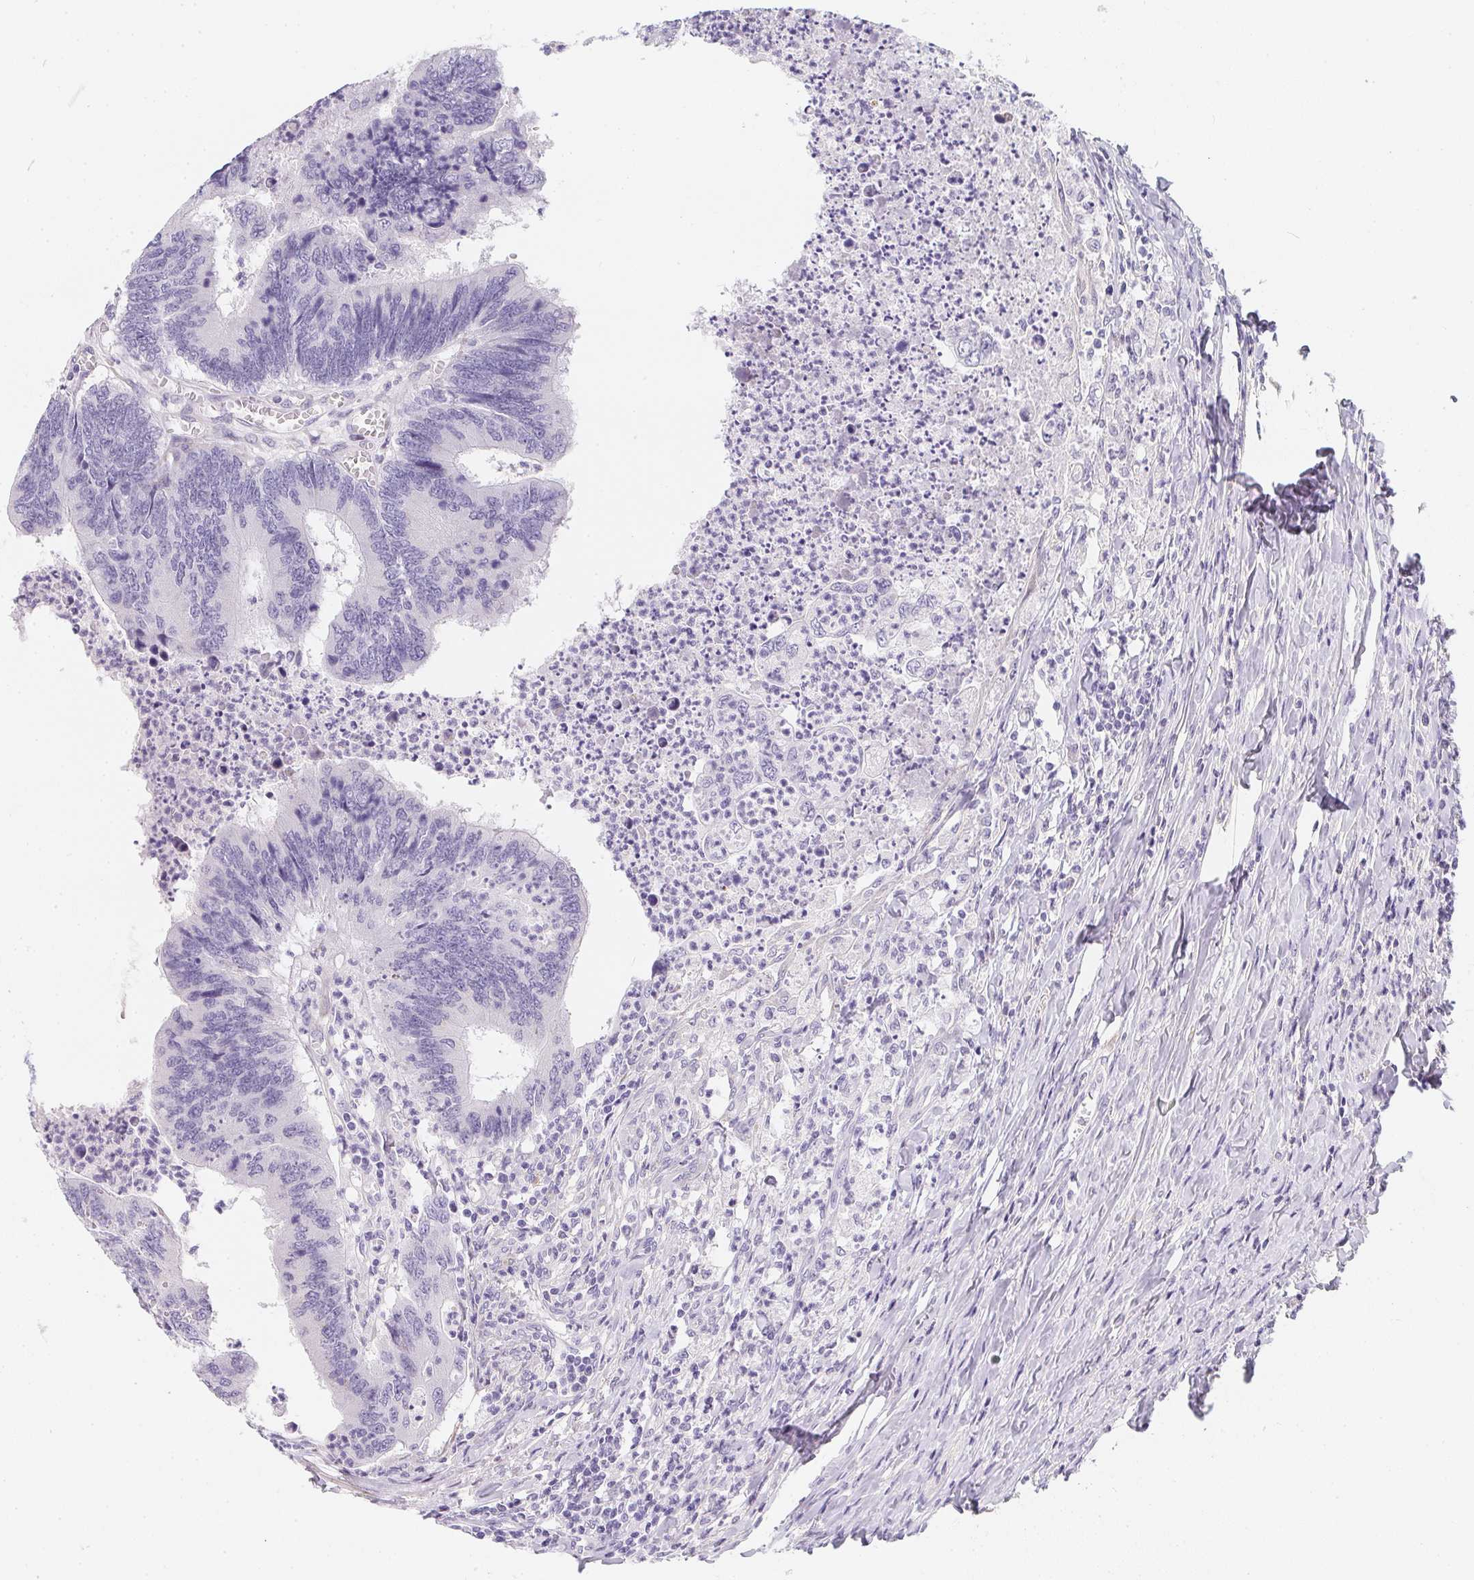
{"staining": {"intensity": "negative", "quantity": "none", "location": "none"}, "tissue": "colorectal cancer", "cell_type": "Tumor cells", "image_type": "cancer", "snomed": [{"axis": "morphology", "description": "Adenocarcinoma, NOS"}, {"axis": "topography", "description": "Colon"}], "caption": "This is an immunohistochemistry micrograph of human adenocarcinoma (colorectal). There is no expression in tumor cells.", "gene": "MAP1A", "patient": {"sex": "female", "age": 67}}